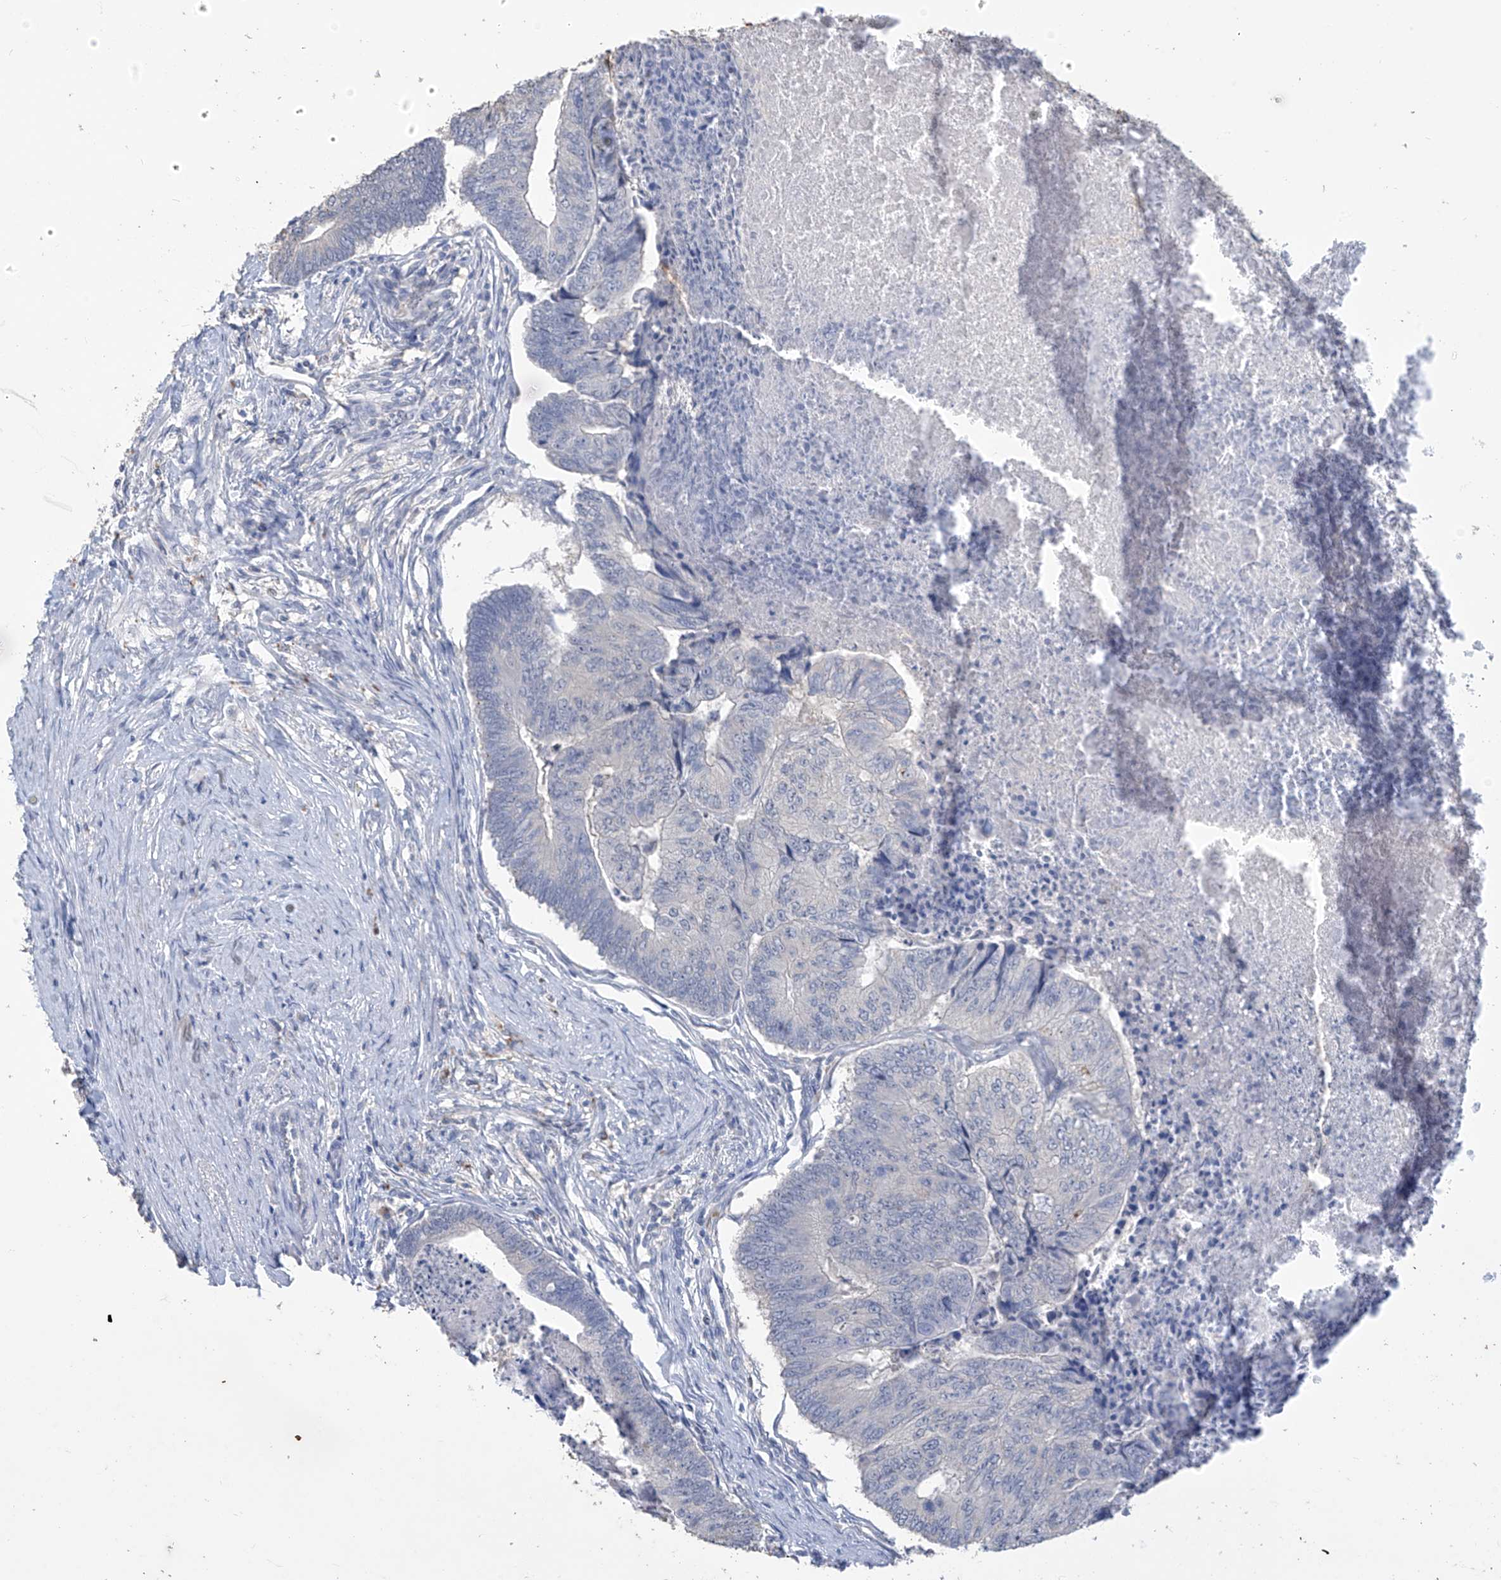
{"staining": {"intensity": "negative", "quantity": "none", "location": "none"}, "tissue": "colorectal cancer", "cell_type": "Tumor cells", "image_type": "cancer", "snomed": [{"axis": "morphology", "description": "Adenocarcinoma, NOS"}, {"axis": "topography", "description": "Colon"}], "caption": "Micrograph shows no protein expression in tumor cells of colorectal adenocarcinoma tissue. The staining is performed using DAB (3,3'-diaminobenzidine) brown chromogen with nuclei counter-stained in using hematoxylin.", "gene": "OGT", "patient": {"sex": "female", "age": 67}}